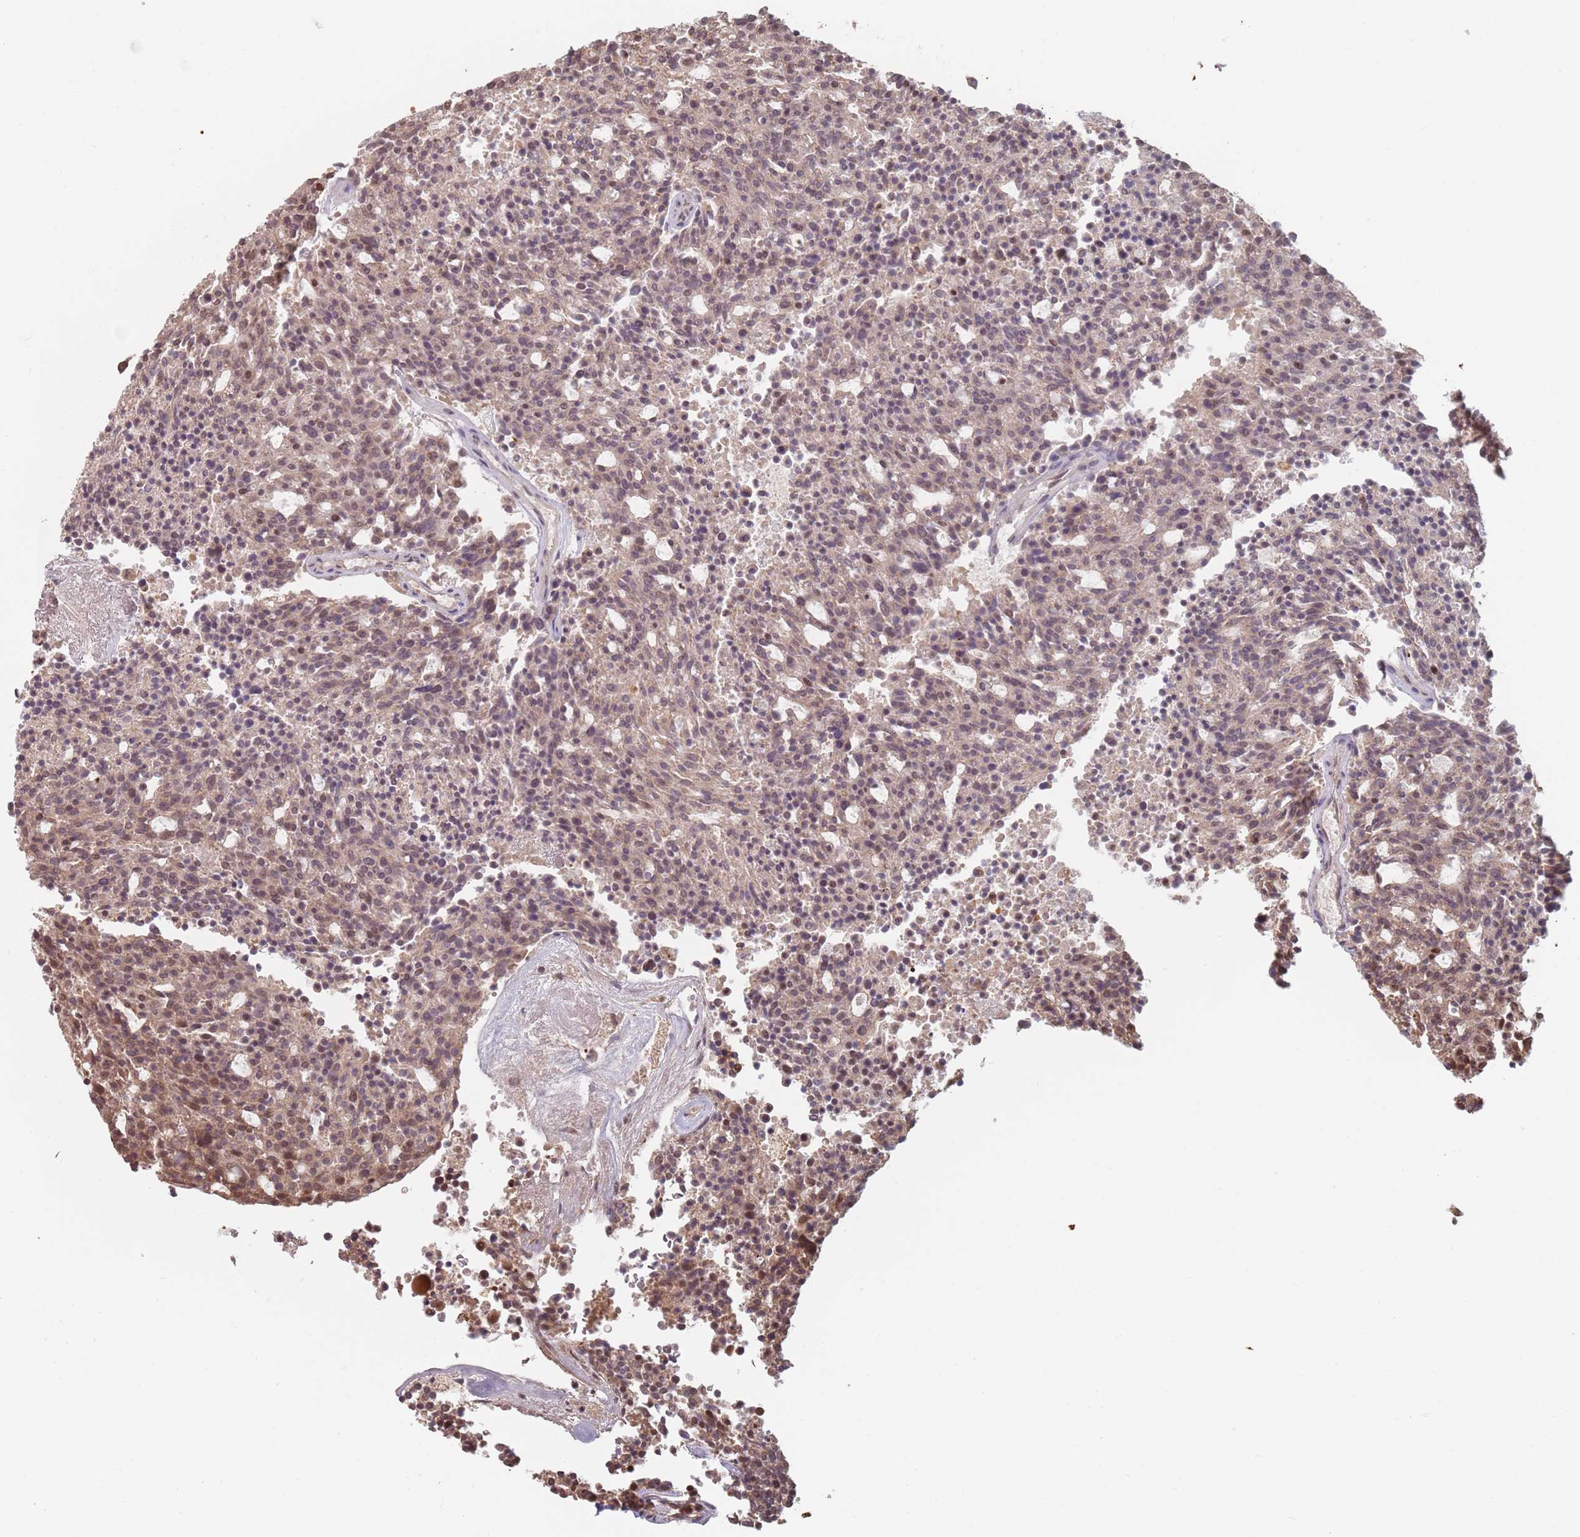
{"staining": {"intensity": "weak", "quantity": "25%-75%", "location": "cytoplasmic/membranous,nuclear"}, "tissue": "carcinoid", "cell_type": "Tumor cells", "image_type": "cancer", "snomed": [{"axis": "morphology", "description": "Carcinoid, malignant, NOS"}, {"axis": "topography", "description": "Pancreas"}], "caption": "Tumor cells reveal low levels of weak cytoplasmic/membranous and nuclear positivity in approximately 25%-75% of cells in human carcinoid.", "gene": "PLSCR5", "patient": {"sex": "female", "age": 54}}